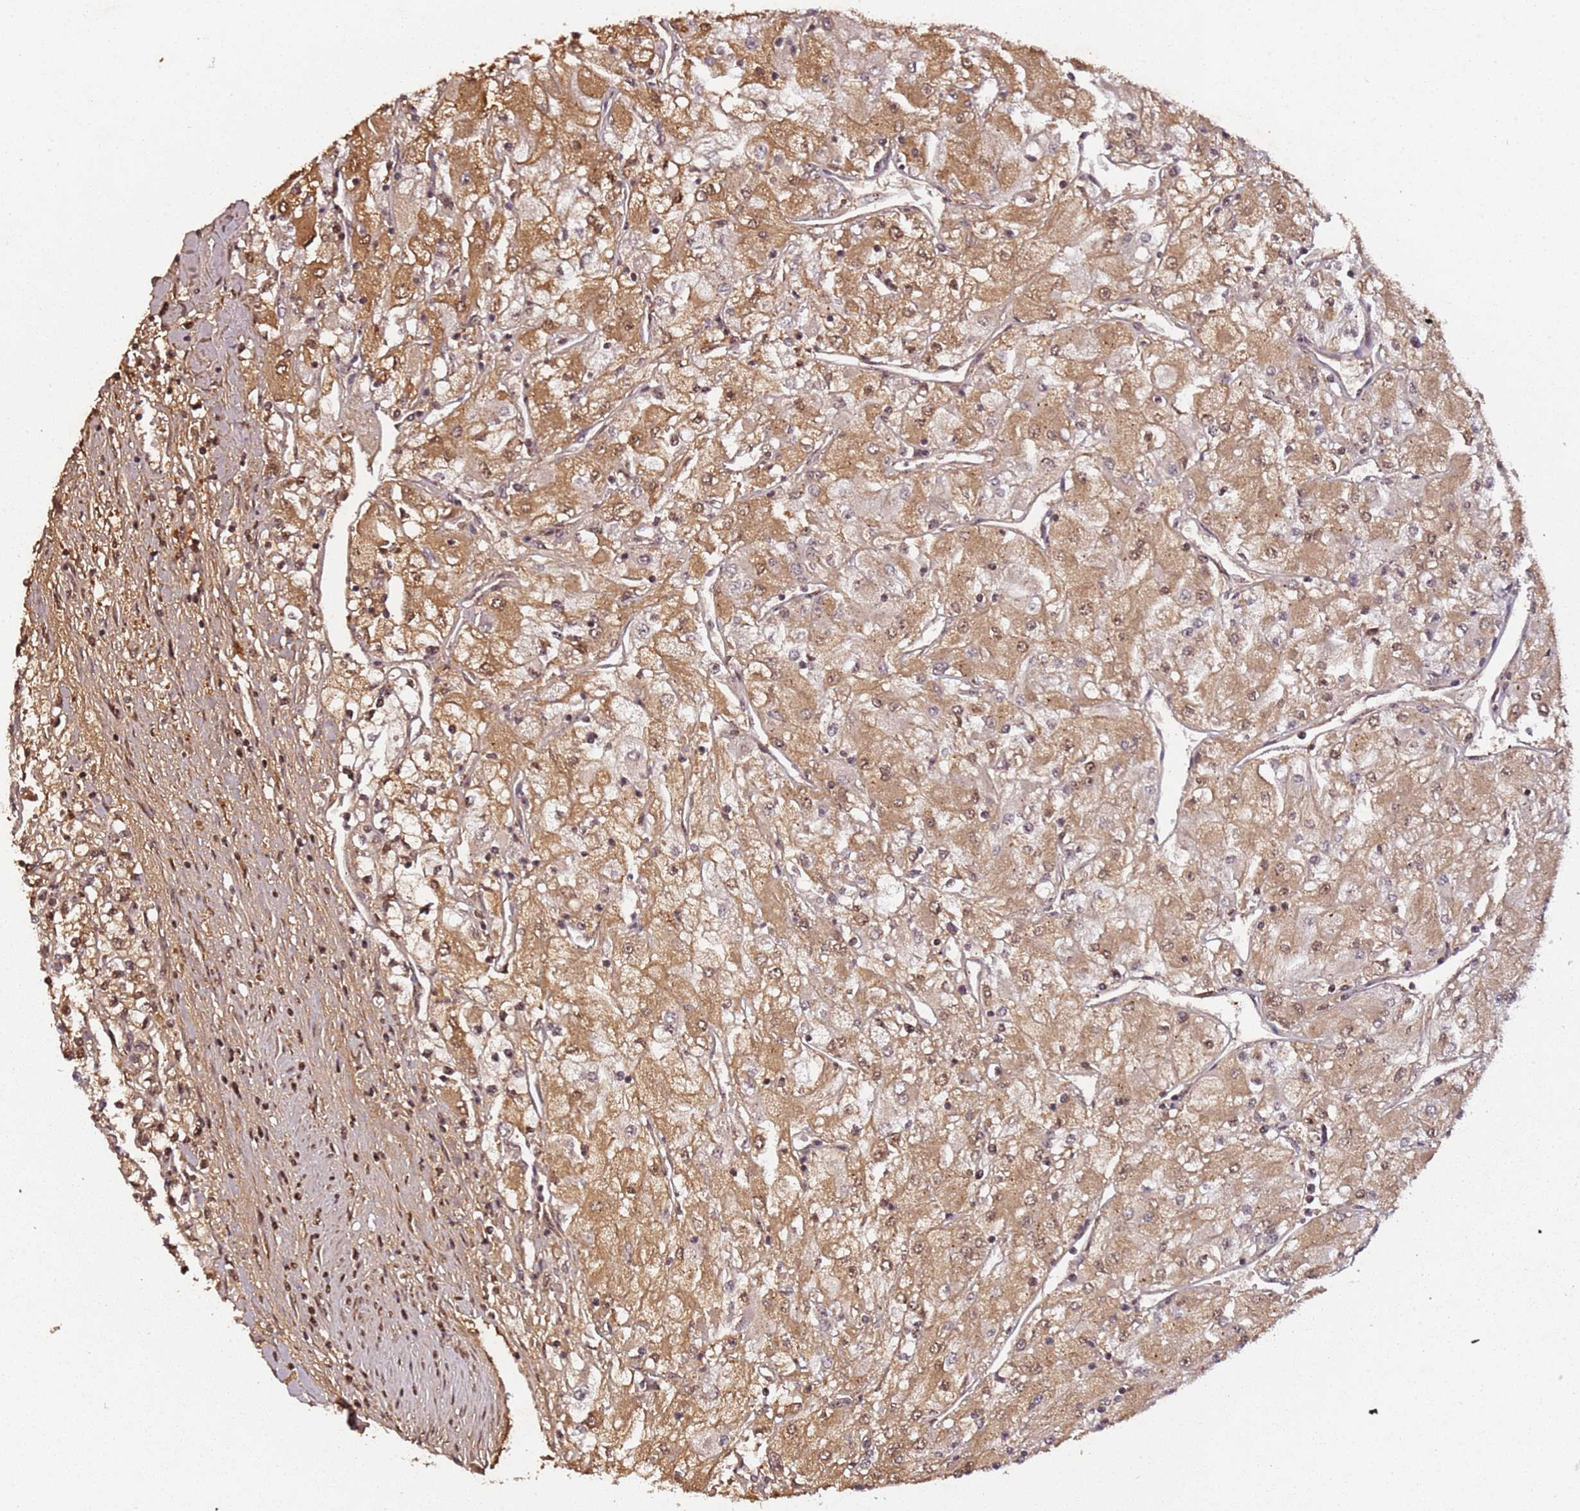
{"staining": {"intensity": "moderate", "quantity": ">75%", "location": "cytoplasmic/membranous,nuclear"}, "tissue": "renal cancer", "cell_type": "Tumor cells", "image_type": "cancer", "snomed": [{"axis": "morphology", "description": "Adenocarcinoma, NOS"}, {"axis": "topography", "description": "Kidney"}], "caption": "Immunohistochemistry (IHC) (DAB) staining of human renal cancer (adenocarcinoma) reveals moderate cytoplasmic/membranous and nuclear protein staining in approximately >75% of tumor cells.", "gene": "COL1A2", "patient": {"sex": "male", "age": 80}}